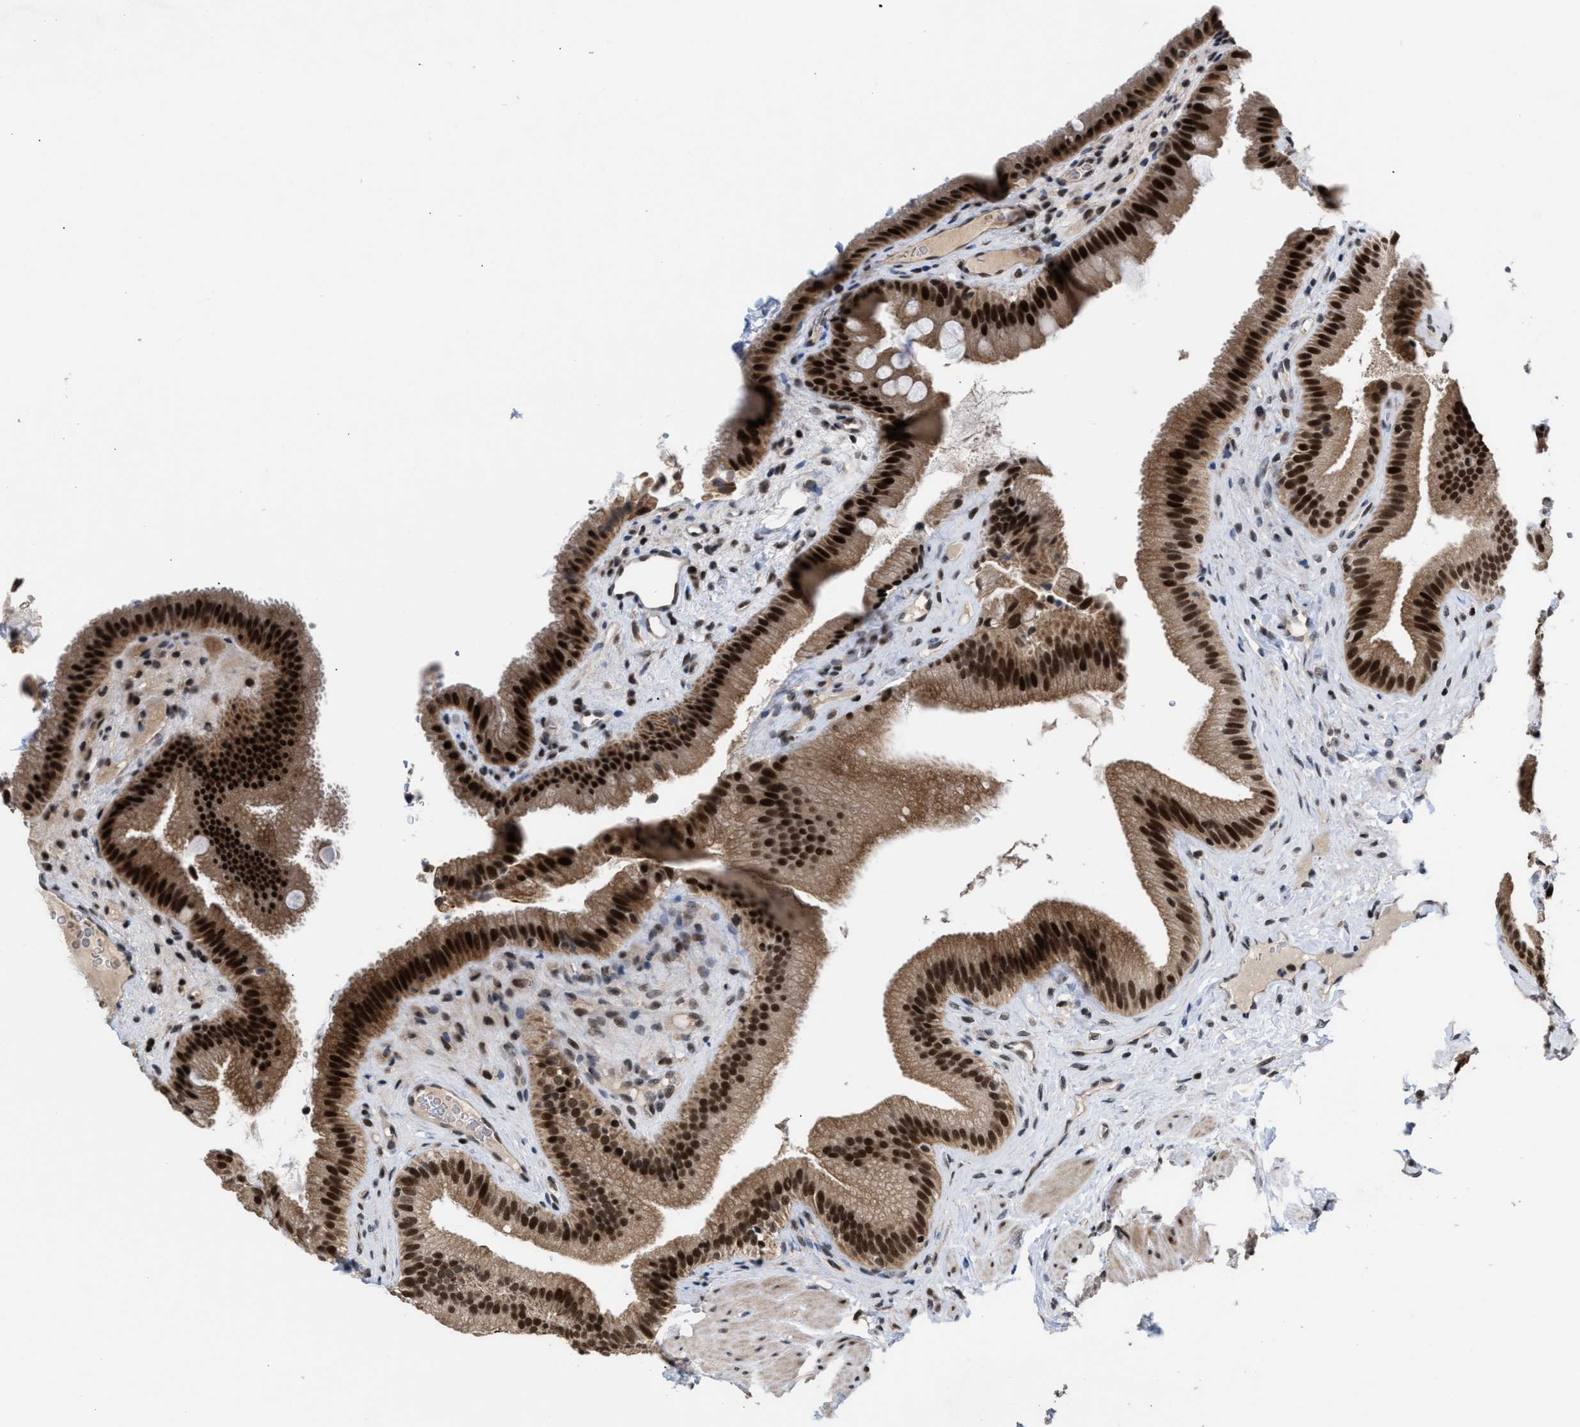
{"staining": {"intensity": "strong", "quantity": ">75%", "location": "cytoplasmic/membranous,nuclear"}, "tissue": "gallbladder", "cell_type": "Glandular cells", "image_type": "normal", "snomed": [{"axis": "morphology", "description": "Normal tissue, NOS"}, {"axis": "topography", "description": "Gallbladder"}], "caption": "A histopathology image of gallbladder stained for a protein displays strong cytoplasmic/membranous,nuclear brown staining in glandular cells. The staining was performed using DAB to visualize the protein expression in brown, while the nuclei were stained in blue with hematoxylin (Magnification: 20x).", "gene": "C9orf78", "patient": {"sex": "male", "age": 49}}